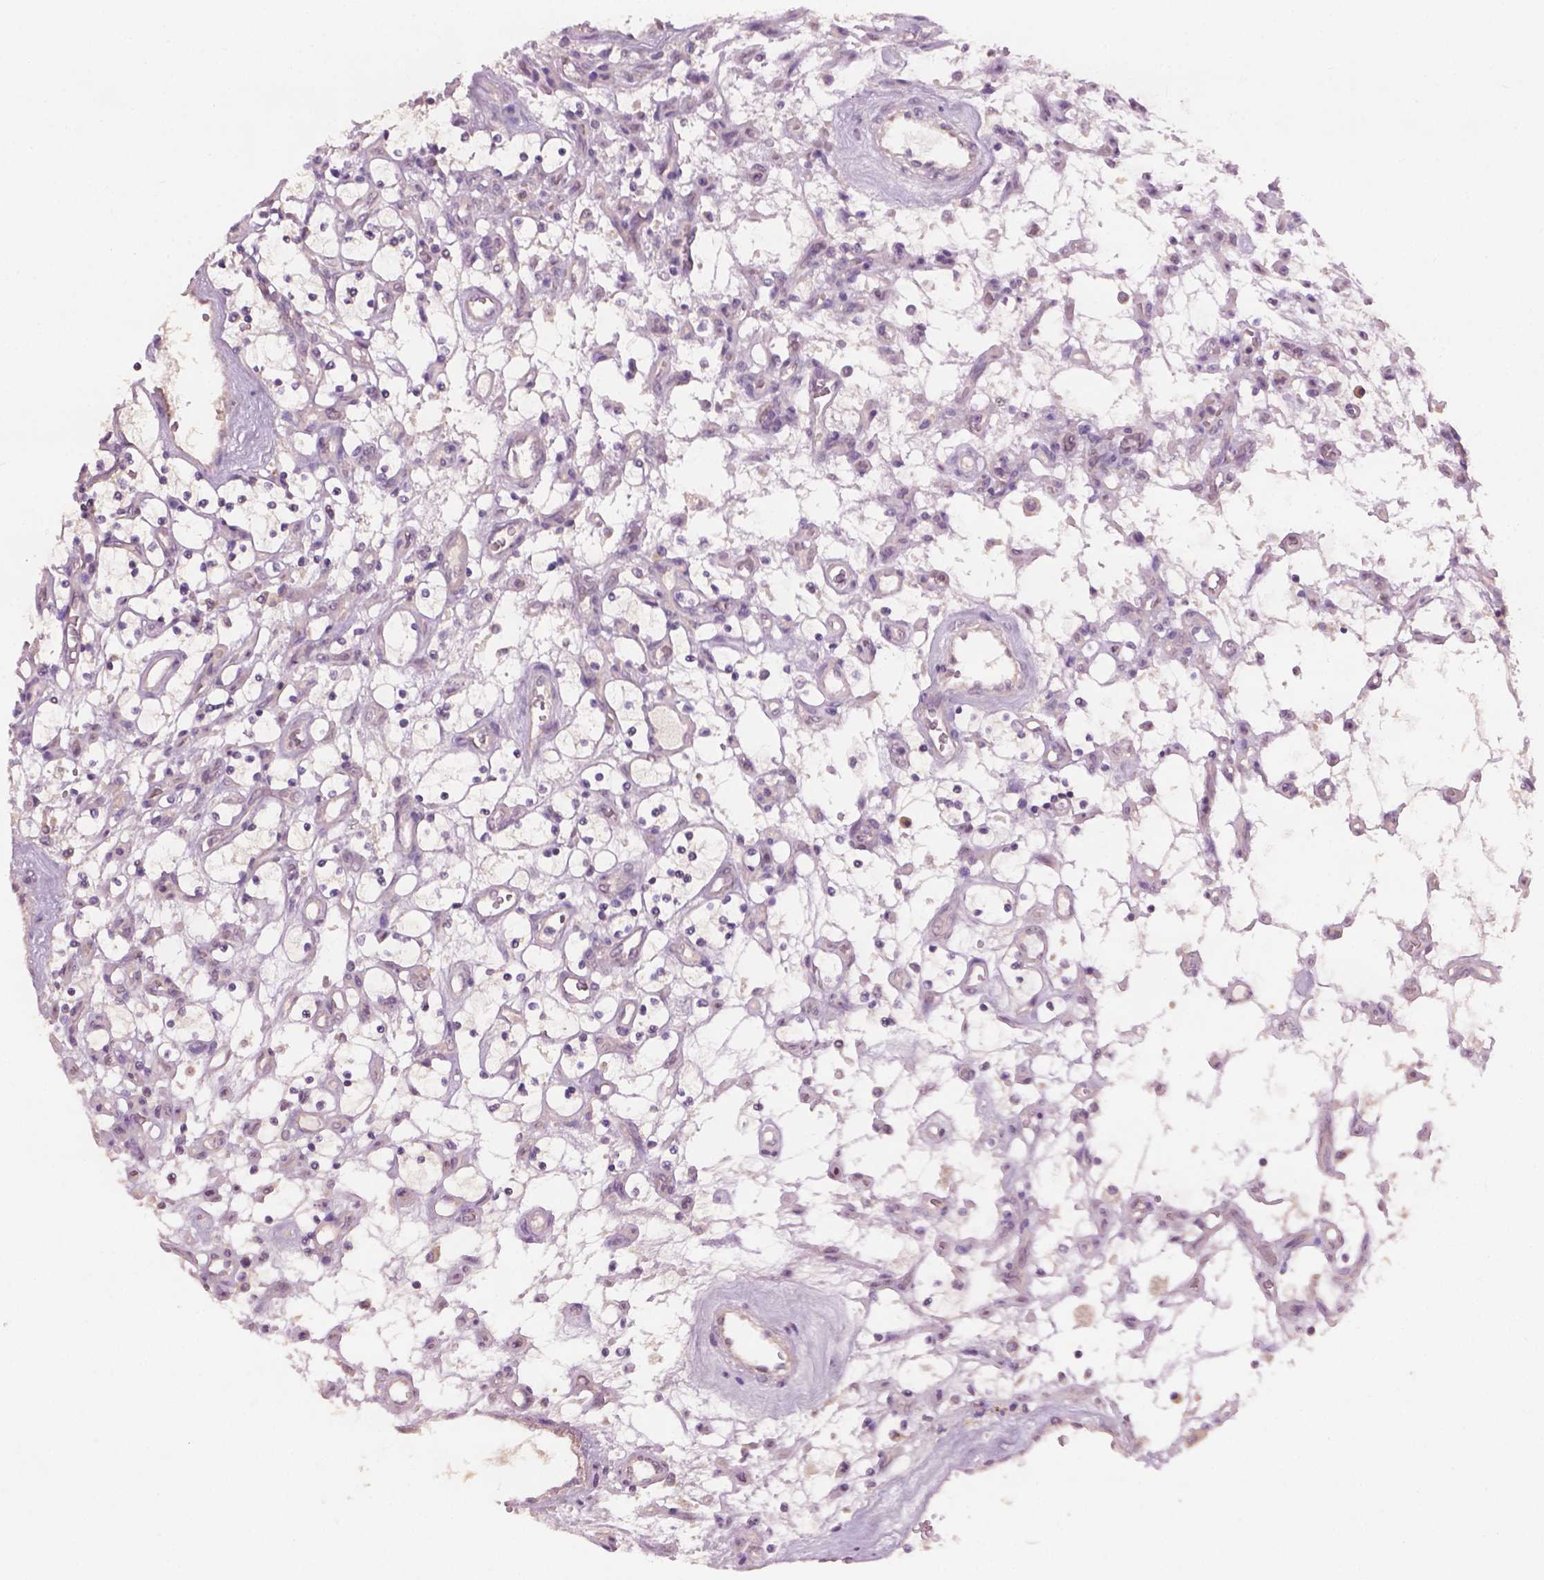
{"staining": {"intensity": "negative", "quantity": "none", "location": "none"}, "tissue": "renal cancer", "cell_type": "Tumor cells", "image_type": "cancer", "snomed": [{"axis": "morphology", "description": "Adenocarcinoma, NOS"}, {"axis": "topography", "description": "Kidney"}], "caption": "Micrograph shows no protein staining in tumor cells of renal adenocarcinoma tissue. (DAB IHC with hematoxylin counter stain).", "gene": "KRT17", "patient": {"sex": "female", "age": 69}}